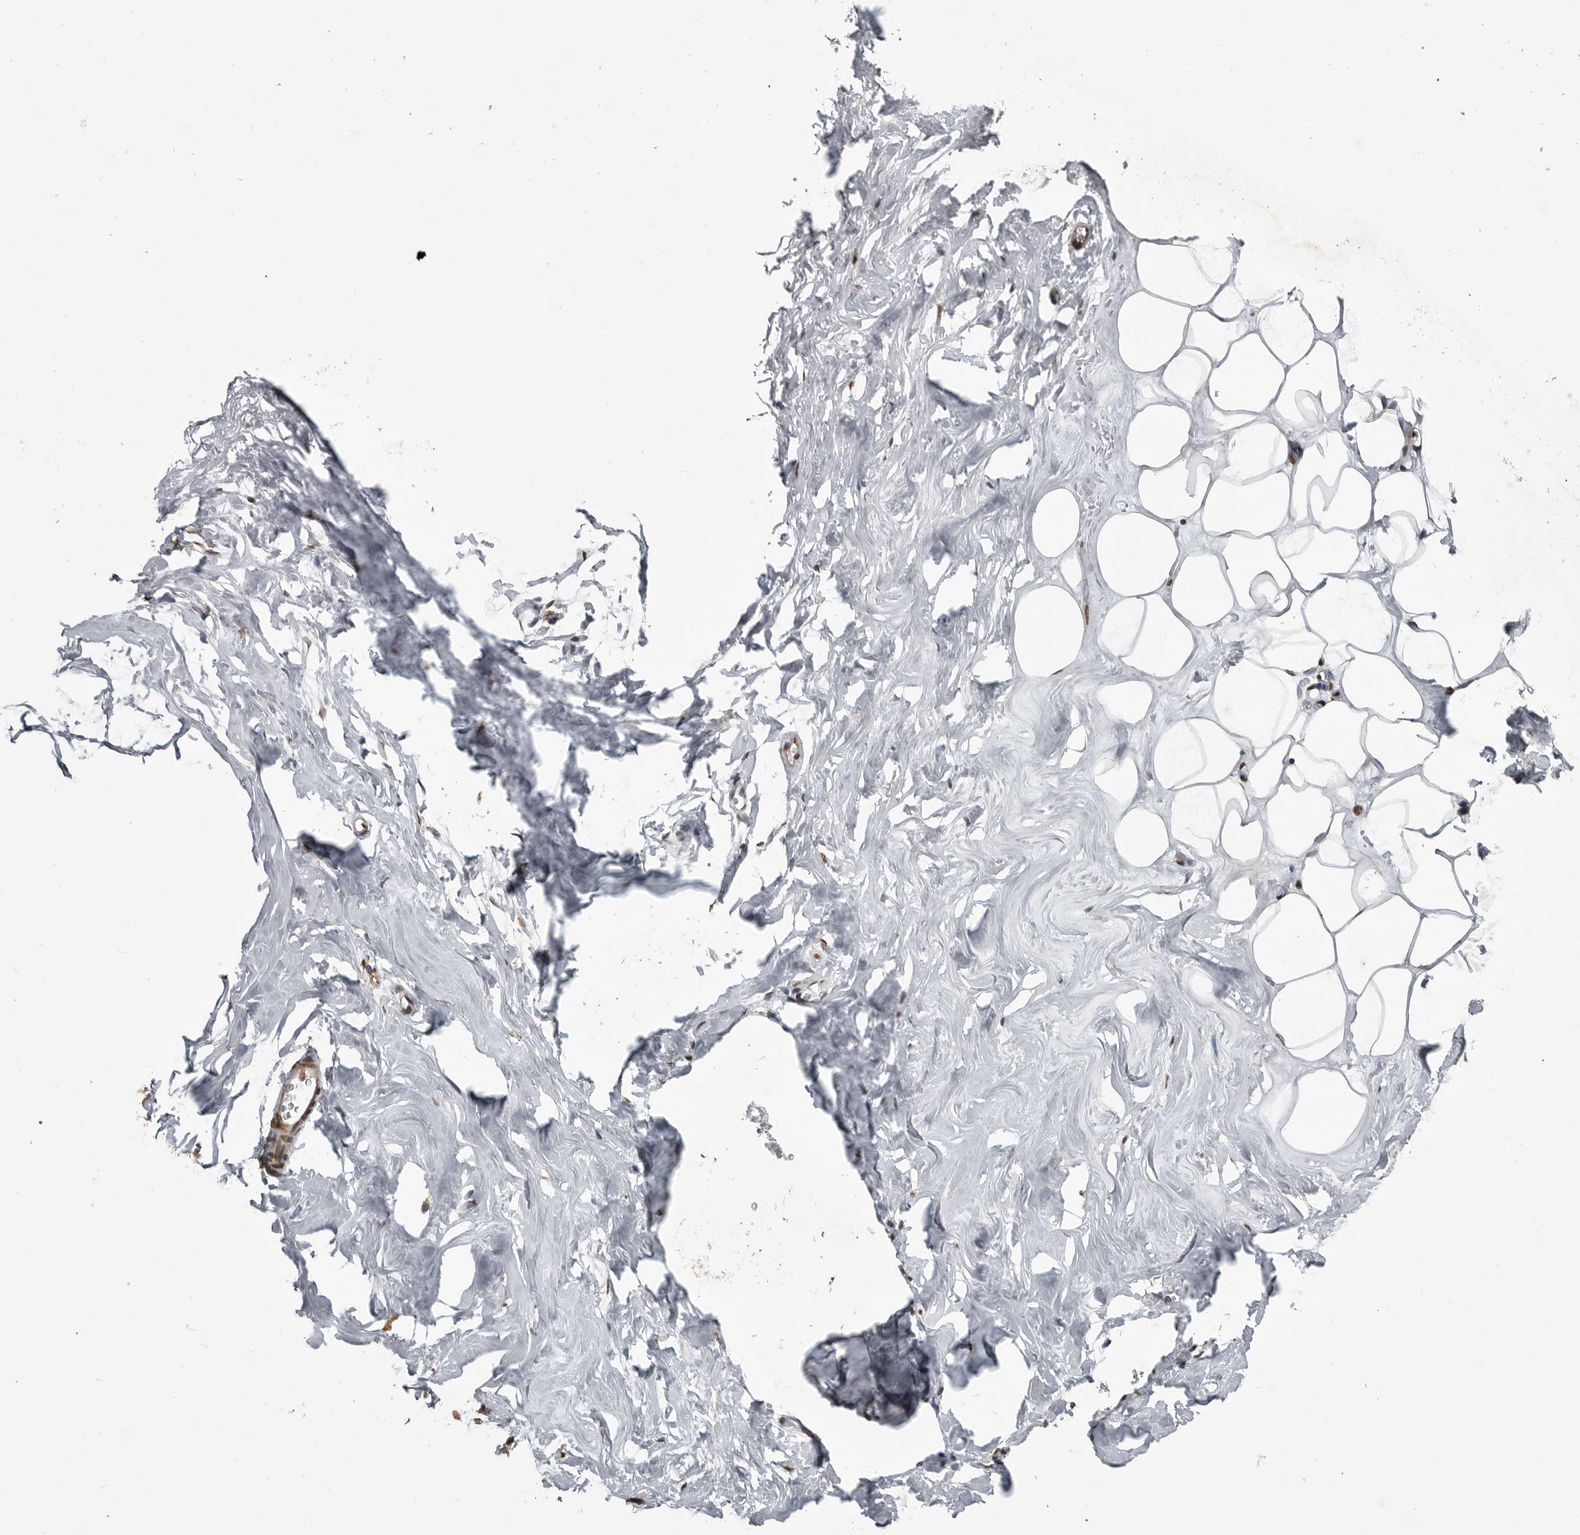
{"staining": {"intensity": "moderate", "quantity": "25%-75%", "location": "nuclear"}, "tissue": "adipose tissue", "cell_type": "Adipocytes", "image_type": "normal", "snomed": [{"axis": "morphology", "description": "Normal tissue, NOS"}, {"axis": "morphology", "description": "Fibrosis, NOS"}, {"axis": "topography", "description": "Breast"}, {"axis": "topography", "description": "Adipose tissue"}], "caption": "A histopathology image of adipose tissue stained for a protein reveals moderate nuclear brown staining in adipocytes. Nuclei are stained in blue.", "gene": "SMAD2", "patient": {"sex": "female", "age": 39}}